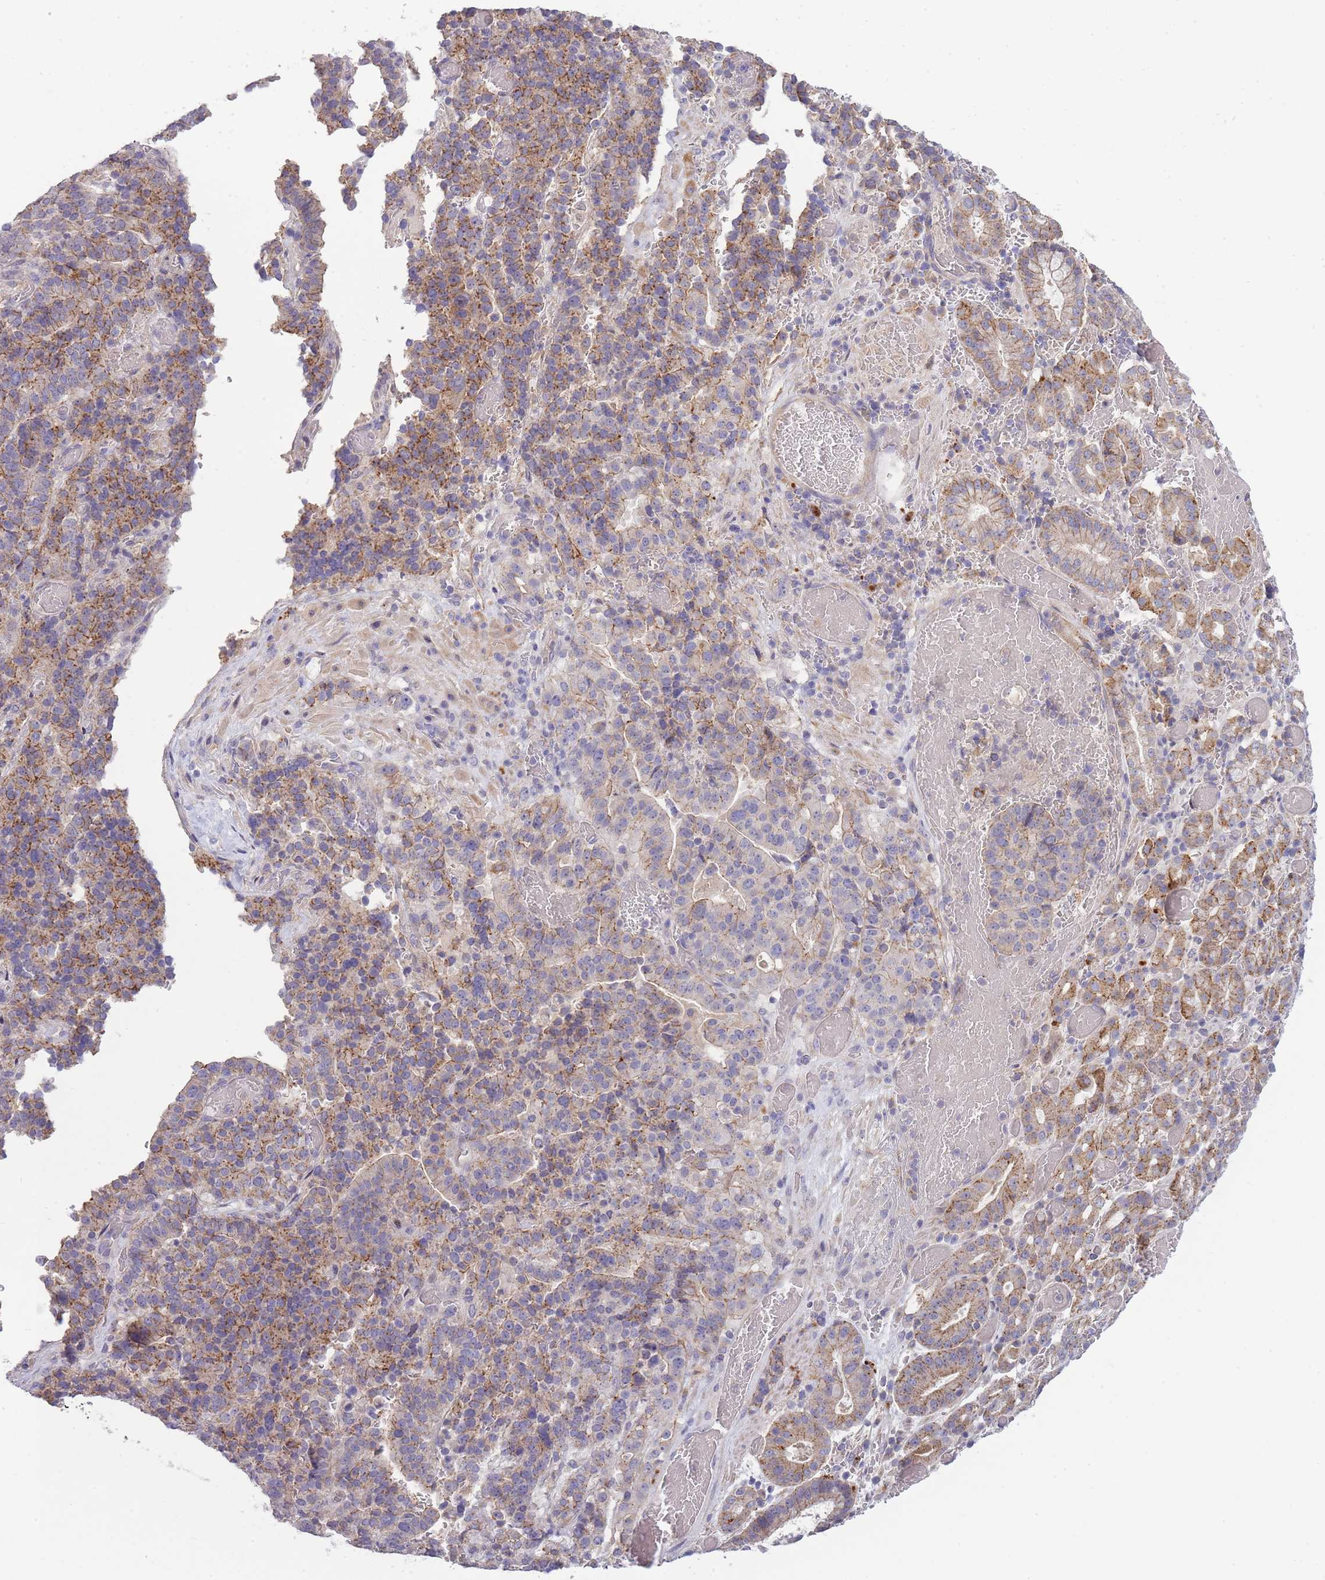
{"staining": {"intensity": "weak", "quantity": "25%-75%", "location": "cytoplasmic/membranous"}, "tissue": "stomach cancer", "cell_type": "Tumor cells", "image_type": "cancer", "snomed": [{"axis": "morphology", "description": "Adenocarcinoma, NOS"}, {"axis": "topography", "description": "Stomach"}], "caption": "A brown stain highlights weak cytoplasmic/membranous staining of a protein in stomach cancer (adenocarcinoma) tumor cells.", "gene": "TRIM61", "patient": {"sex": "male", "age": 48}}